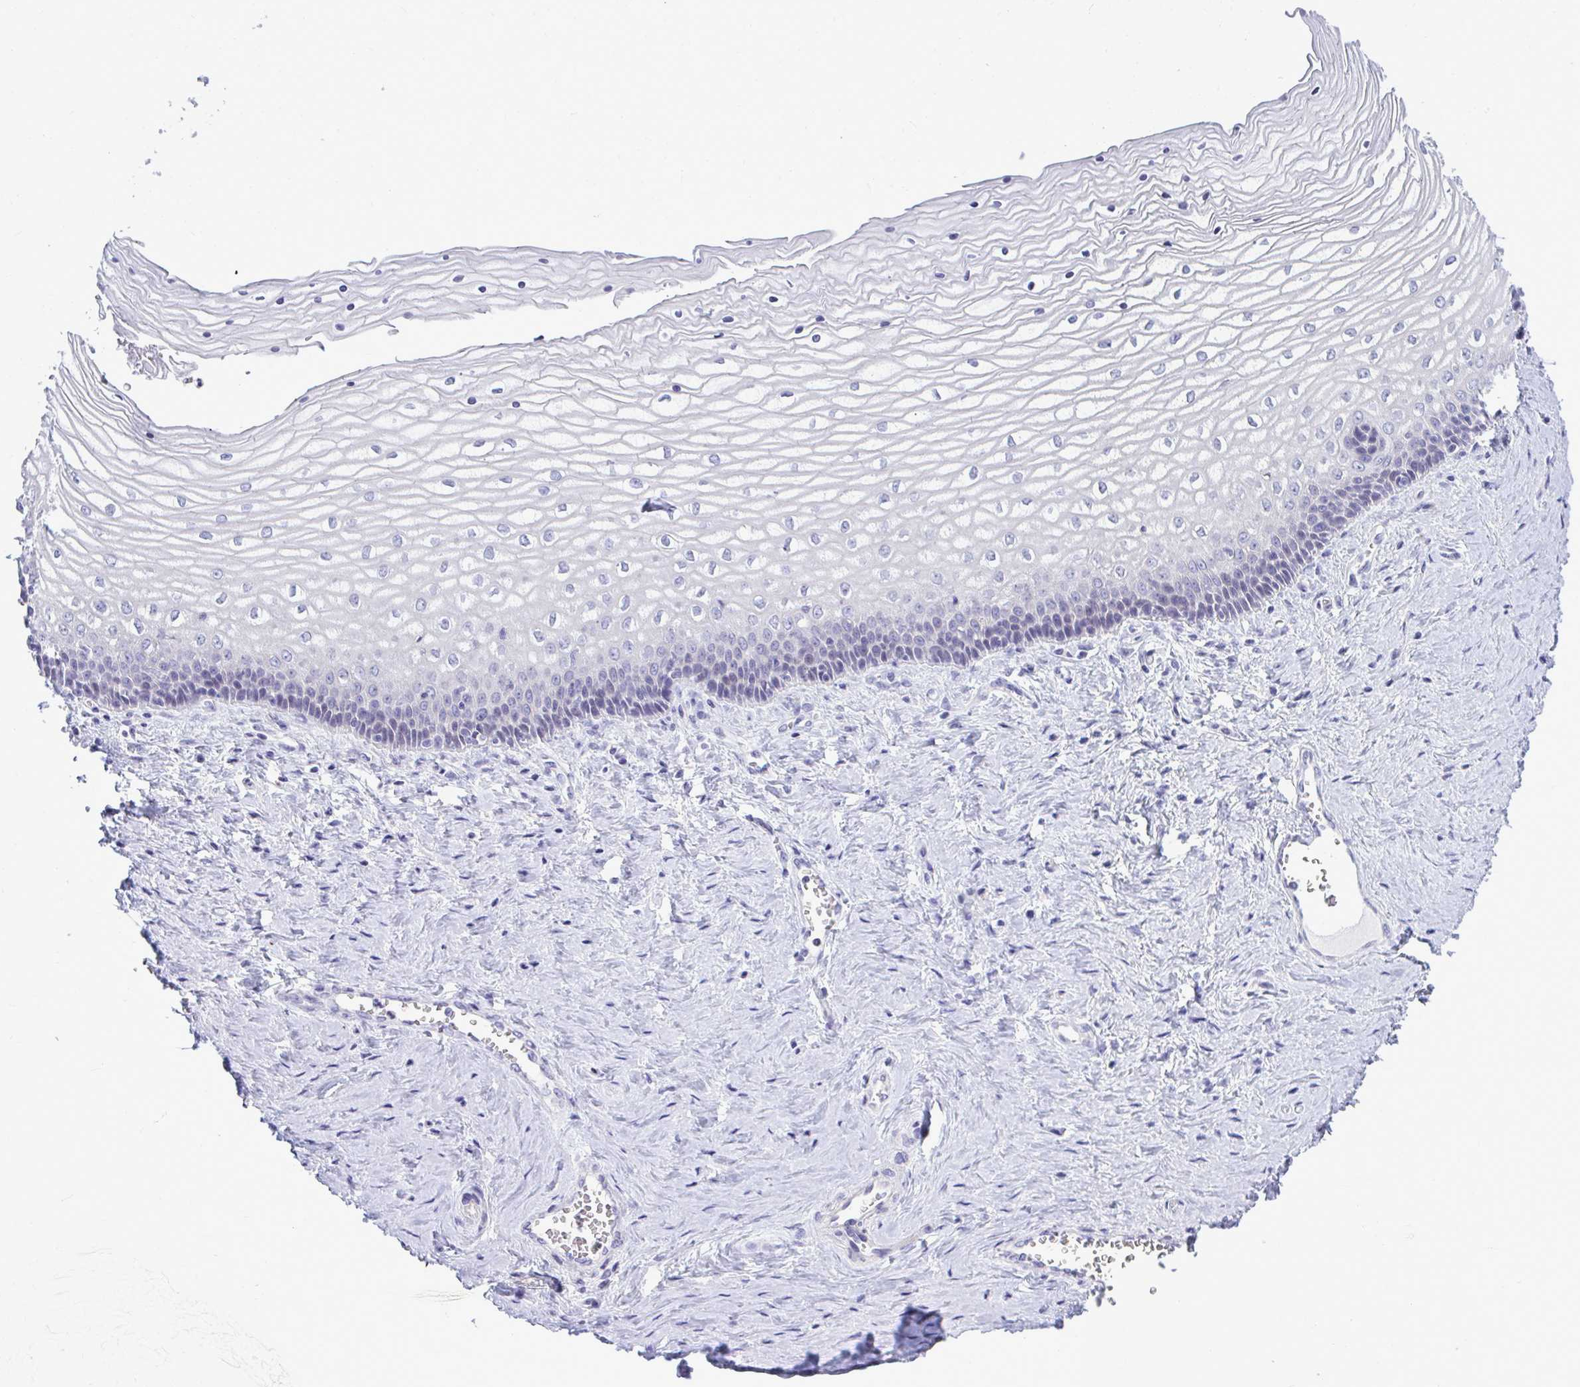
{"staining": {"intensity": "negative", "quantity": "none", "location": "none"}, "tissue": "vagina", "cell_type": "Squamous epithelial cells", "image_type": "normal", "snomed": [{"axis": "morphology", "description": "Normal tissue, NOS"}, {"axis": "topography", "description": "Vagina"}], "caption": "Immunohistochemical staining of unremarkable vagina shows no significant staining in squamous epithelial cells. Brightfield microscopy of IHC stained with DAB (brown) and hematoxylin (blue), captured at high magnification.", "gene": "PIGK", "patient": {"sex": "female", "age": 45}}